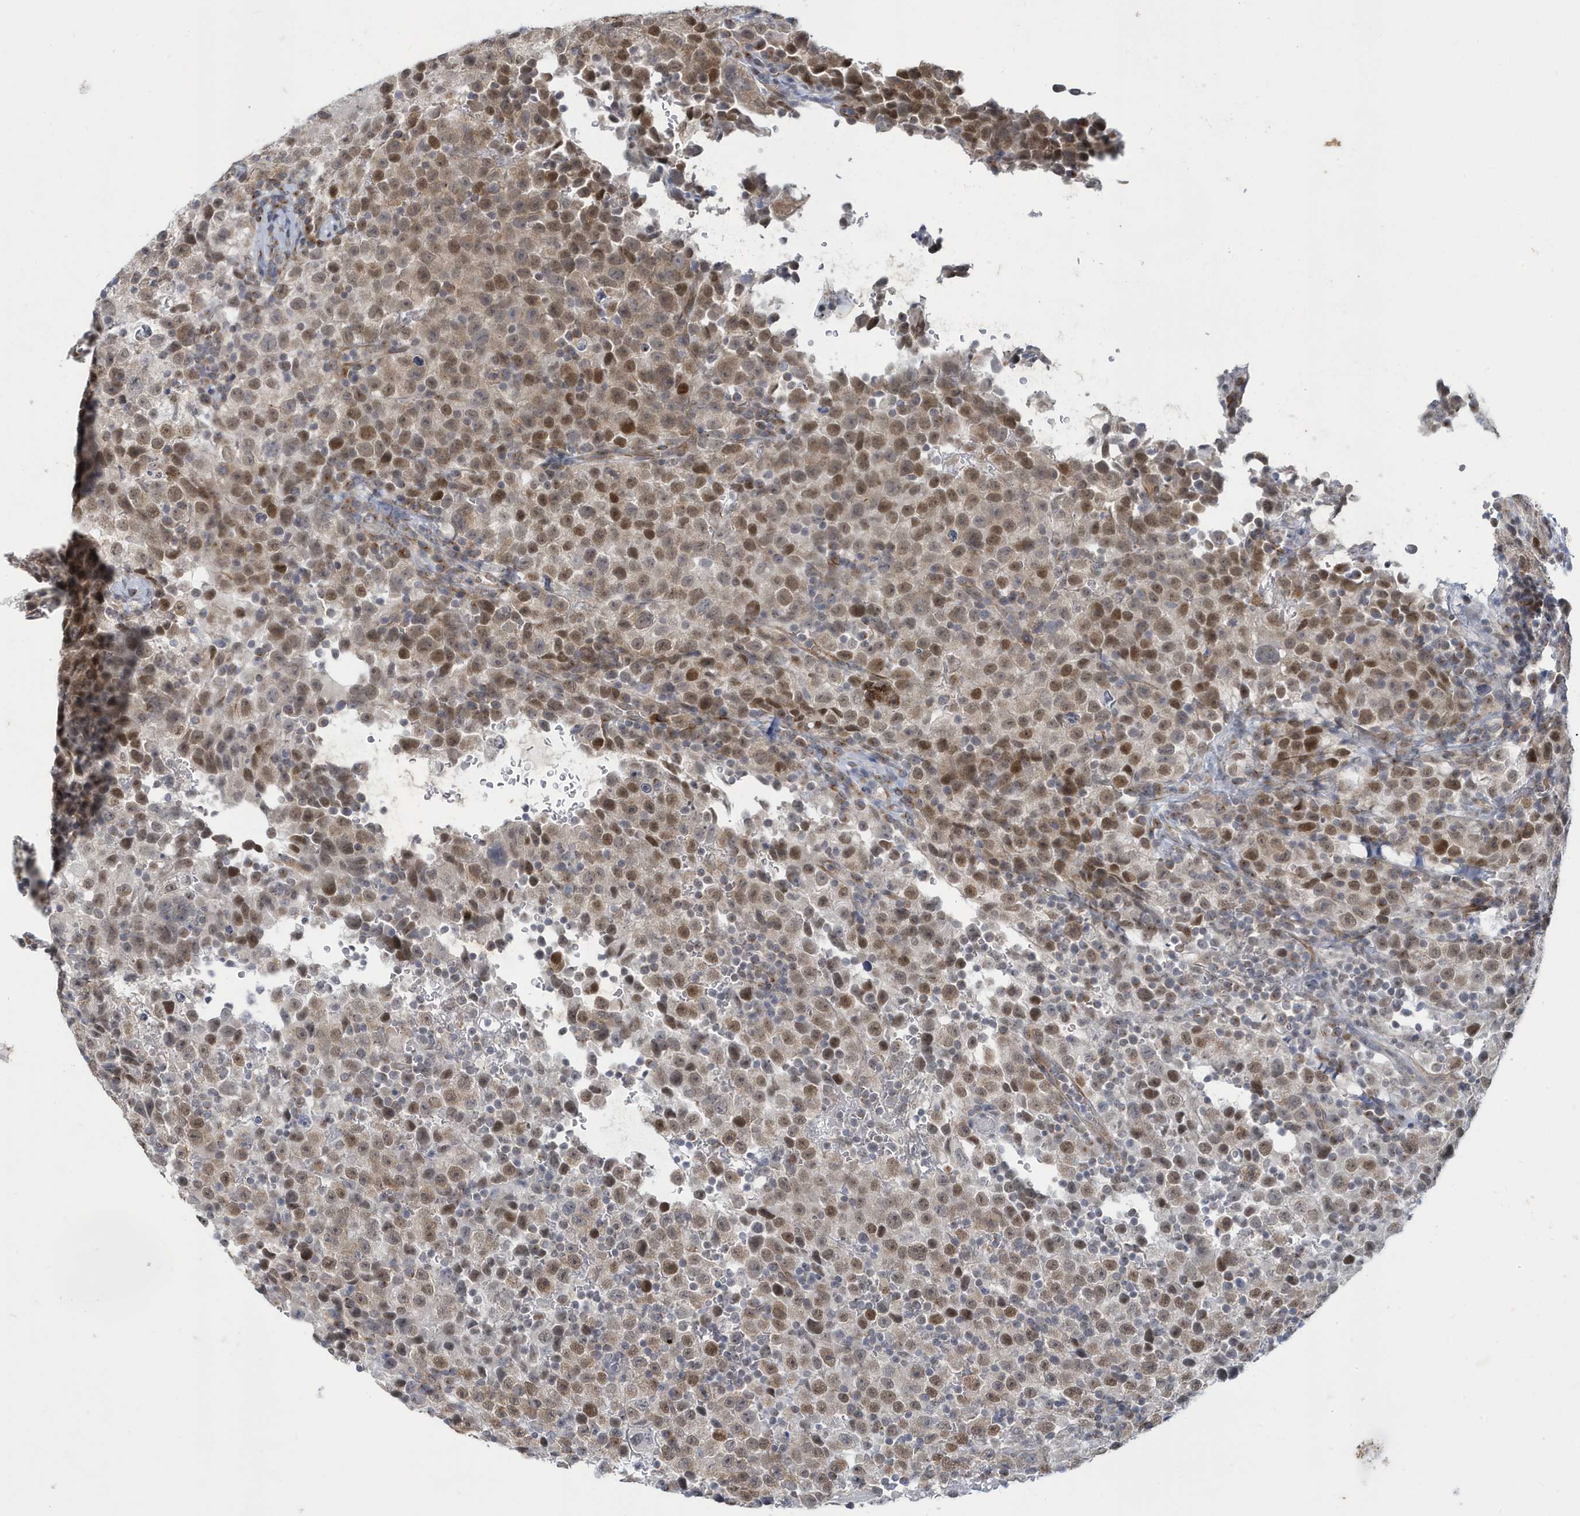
{"staining": {"intensity": "weak", "quantity": ">75%", "location": "nuclear"}, "tissue": "testis cancer", "cell_type": "Tumor cells", "image_type": "cancer", "snomed": [{"axis": "morphology", "description": "Seminoma, NOS"}, {"axis": "topography", "description": "Testis"}], "caption": "Seminoma (testis) stained for a protein demonstrates weak nuclear positivity in tumor cells.", "gene": "ZNF654", "patient": {"sex": "male", "age": 22}}